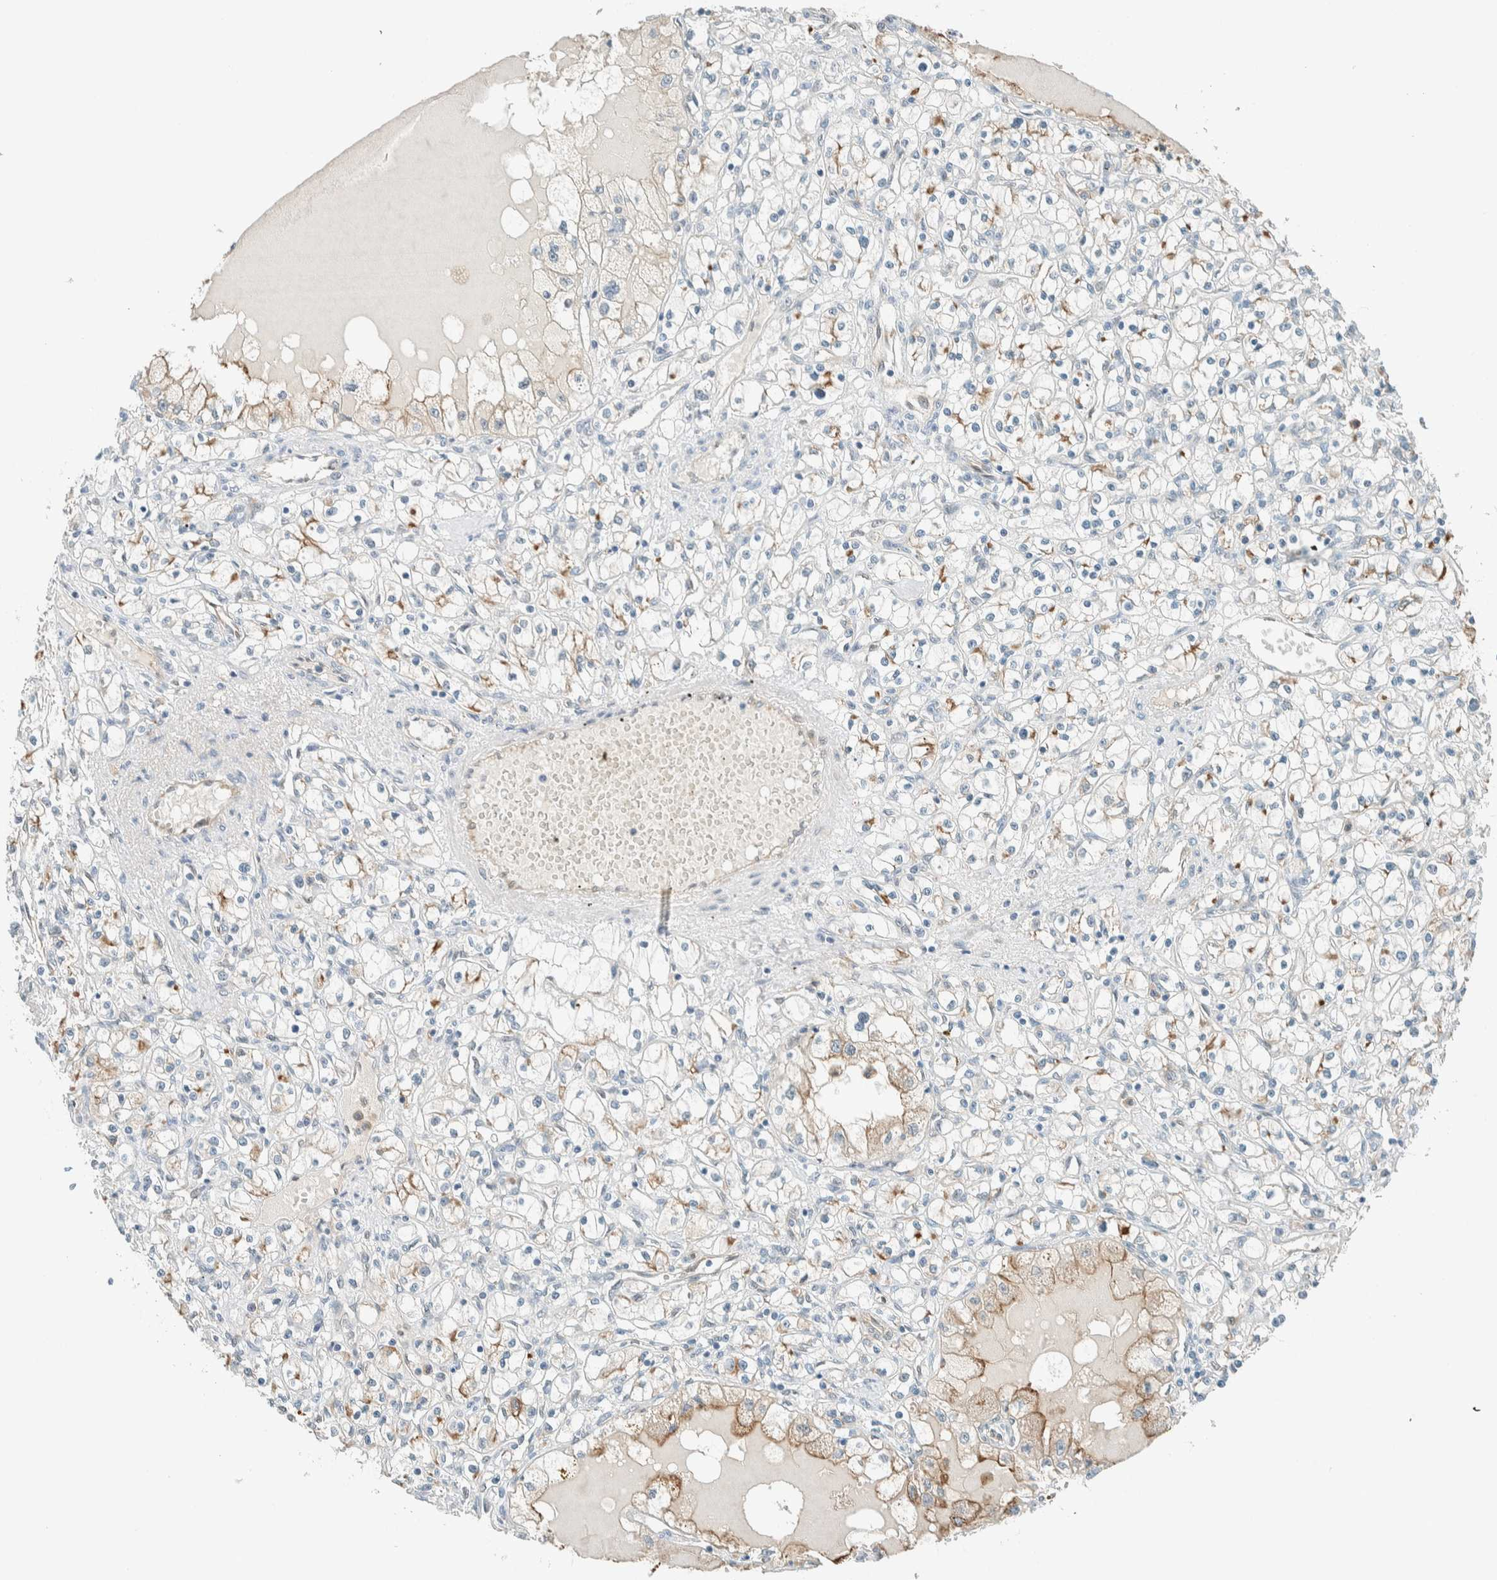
{"staining": {"intensity": "moderate", "quantity": "<25%", "location": "cytoplasmic/membranous"}, "tissue": "renal cancer", "cell_type": "Tumor cells", "image_type": "cancer", "snomed": [{"axis": "morphology", "description": "Adenocarcinoma, NOS"}, {"axis": "topography", "description": "Kidney"}], "caption": "About <25% of tumor cells in human renal adenocarcinoma exhibit moderate cytoplasmic/membranous protein expression as visualized by brown immunohistochemical staining.", "gene": "NXN", "patient": {"sex": "male", "age": 56}}